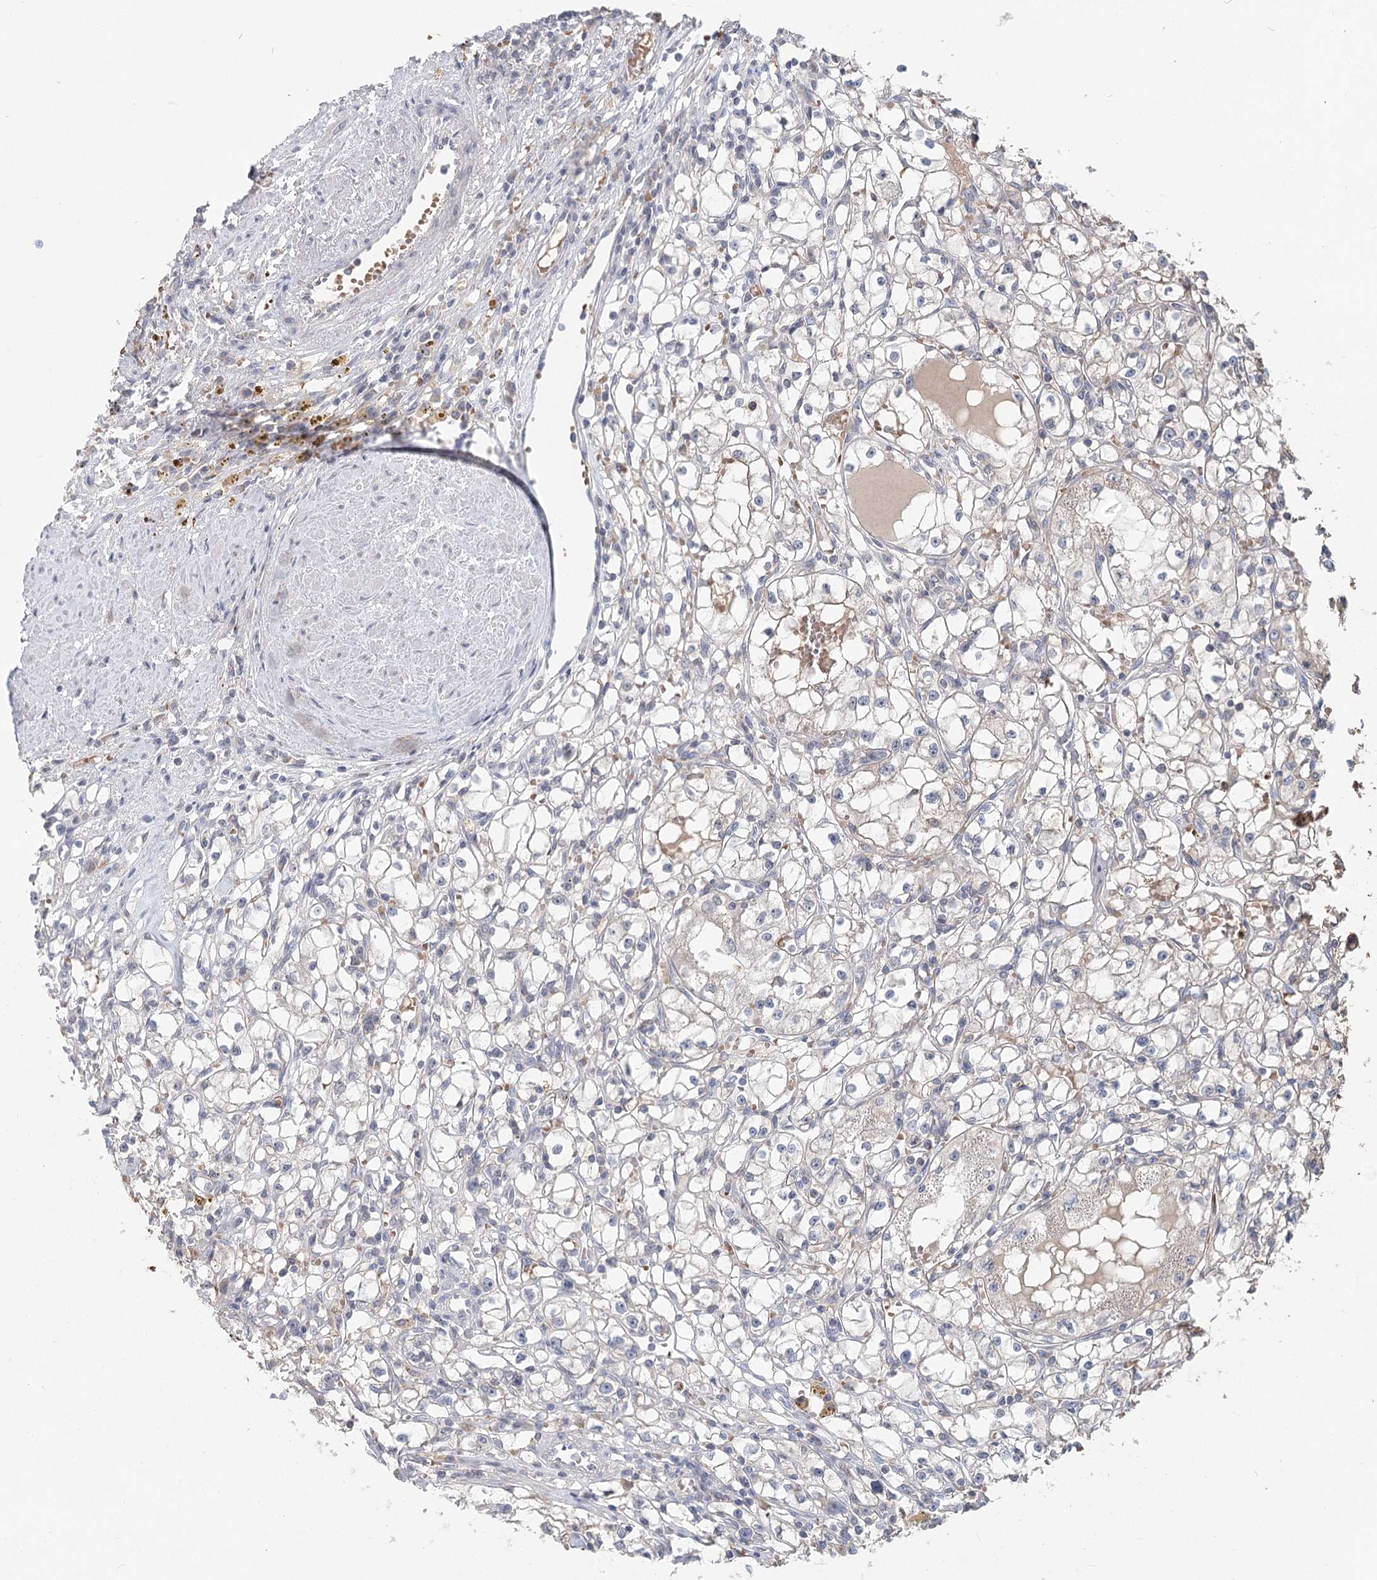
{"staining": {"intensity": "negative", "quantity": "none", "location": "none"}, "tissue": "renal cancer", "cell_type": "Tumor cells", "image_type": "cancer", "snomed": [{"axis": "morphology", "description": "Adenocarcinoma, NOS"}, {"axis": "topography", "description": "Kidney"}], "caption": "Protein analysis of renal adenocarcinoma demonstrates no significant staining in tumor cells.", "gene": "FBXO7", "patient": {"sex": "male", "age": 56}}